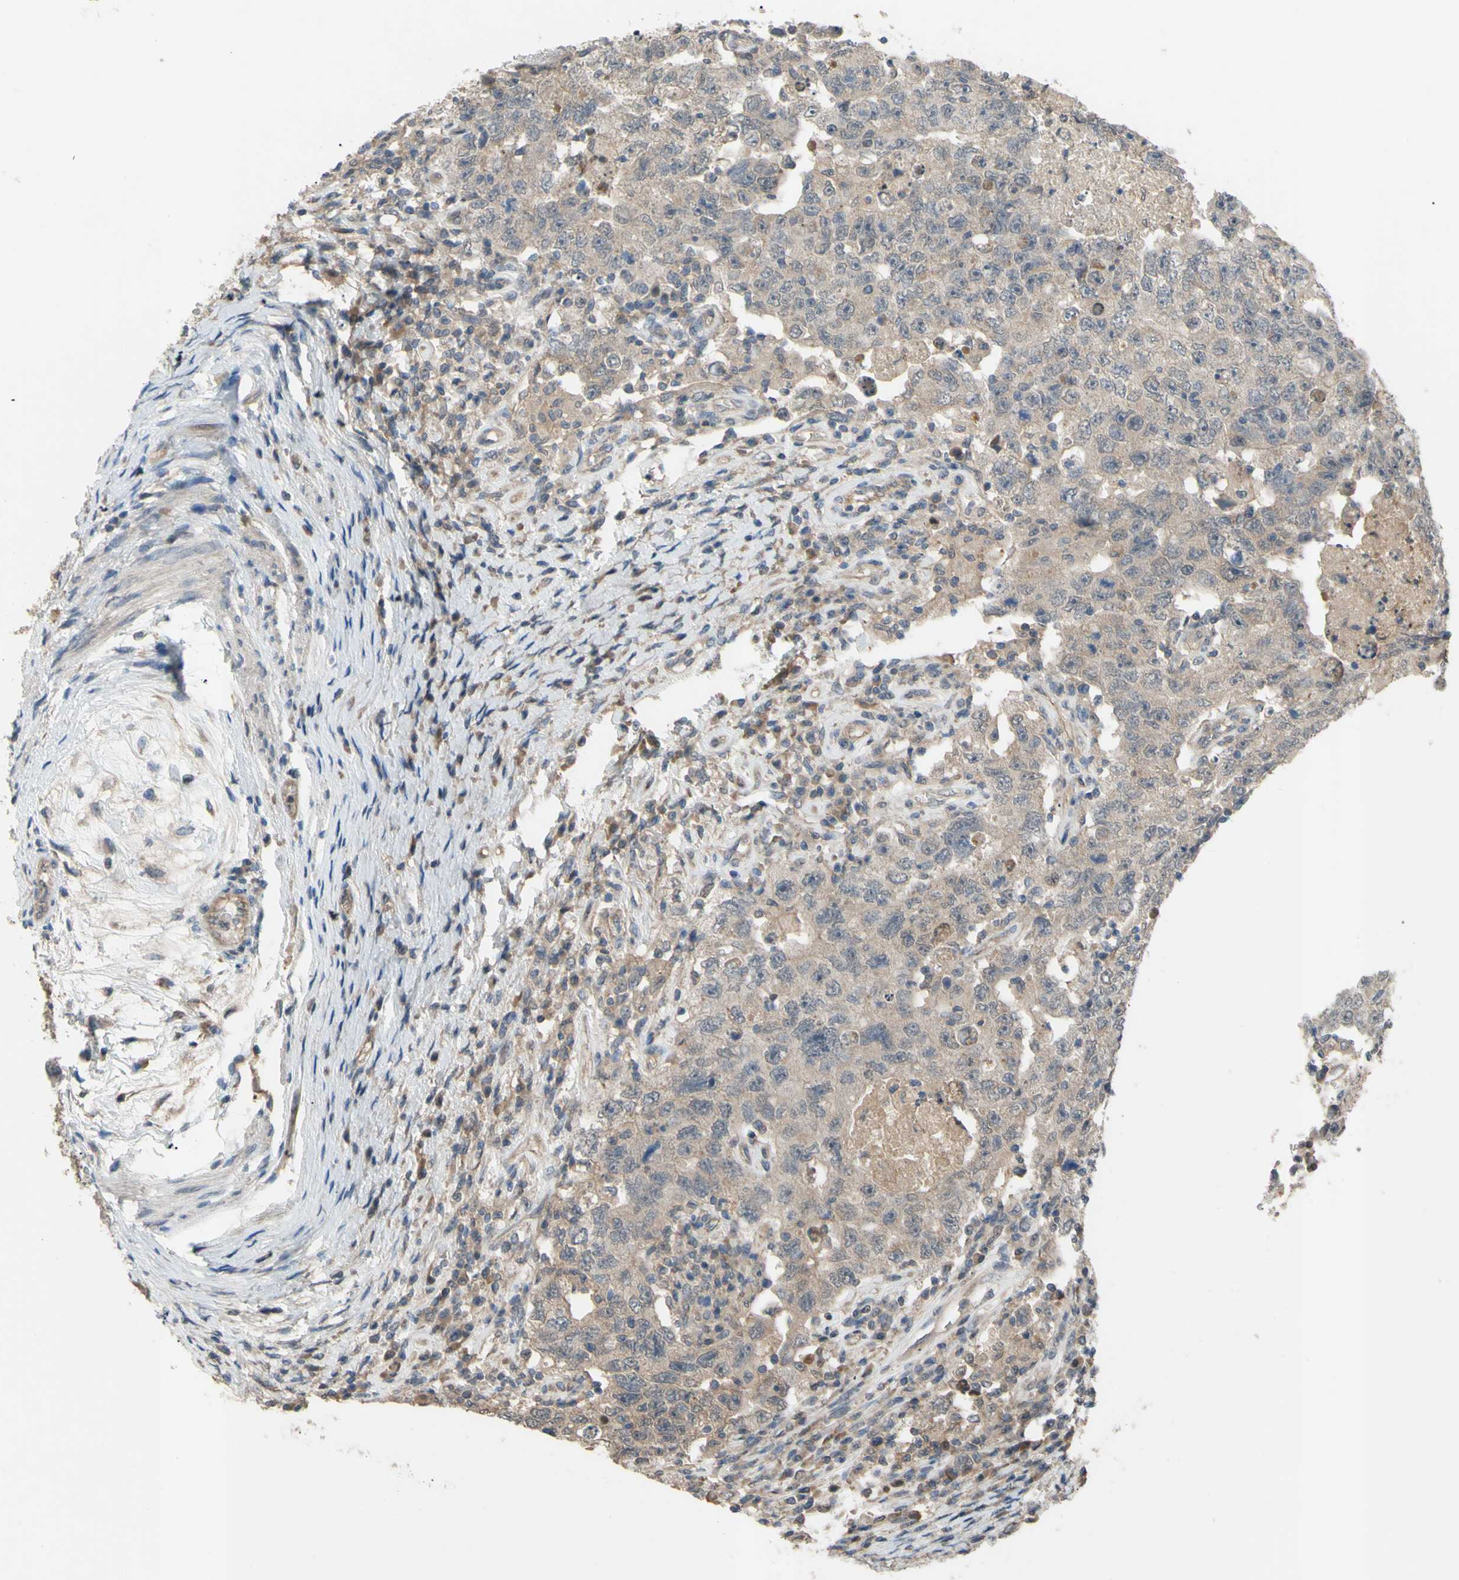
{"staining": {"intensity": "weak", "quantity": ">75%", "location": "cytoplasmic/membranous"}, "tissue": "testis cancer", "cell_type": "Tumor cells", "image_type": "cancer", "snomed": [{"axis": "morphology", "description": "Carcinoma, Embryonal, NOS"}, {"axis": "topography", "description": "Testis"}], "caption": "This is a photomicrograph of immunohistochemistry (IHC) staining of testis embryonal carcinoma, which shows weak positivity in the cytoplasmic/membranous of tumor cells.", "gene": "SHROOM4", "patient": {"sex": "male", "age": 26}}